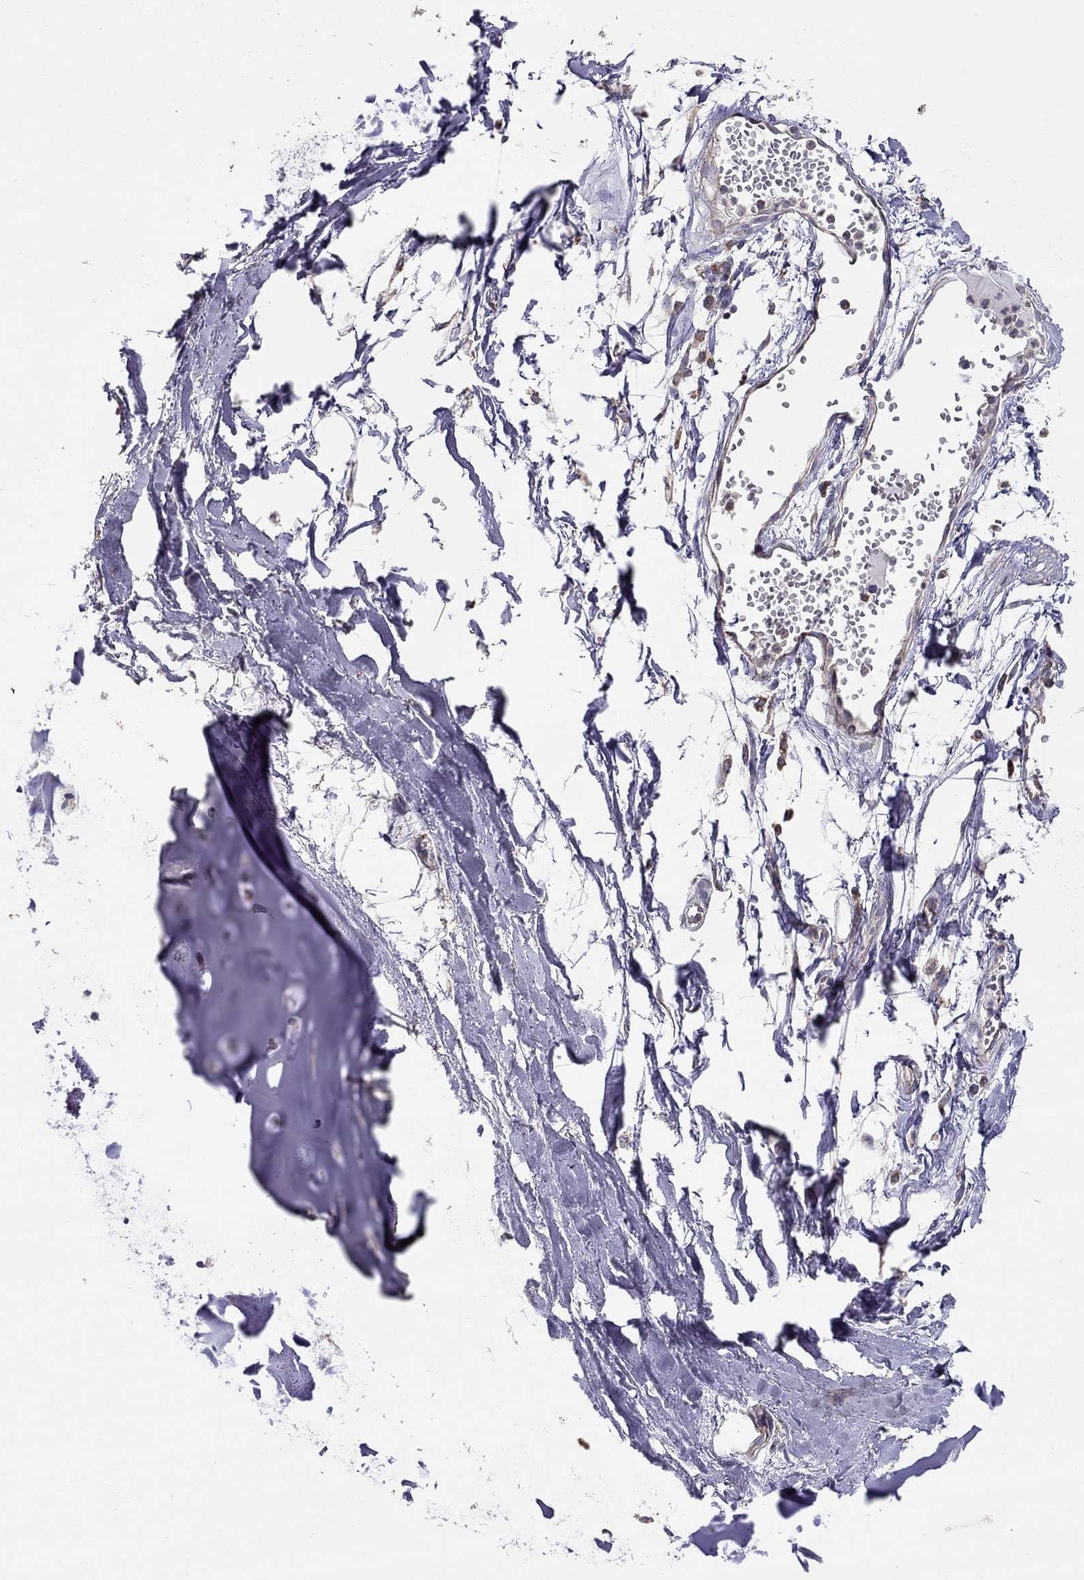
{"staining": {"intensity": "negative", "quantity": "none", "location": "none"}, "tissue": "soft tissue", "cell_type": "Chondrocytes", "image_type": "normal", "snomed": [{"axis": "morphology", "description": "Normal tissue, NOS"}, {"axis": "morphology", "description": "Squamous cell carcinoma, NOS"}, {"axis": "topography", "description": "Cartilage tissue"}, {"axis": "topography", "description": "Lung"}], "caption": "The image shows no staining of chondrocytes in unremarkable soft tissue. Nuclei are stained in blue.", "gene": "LRIT3", "patient": {"sex": "male", "age": 66}}